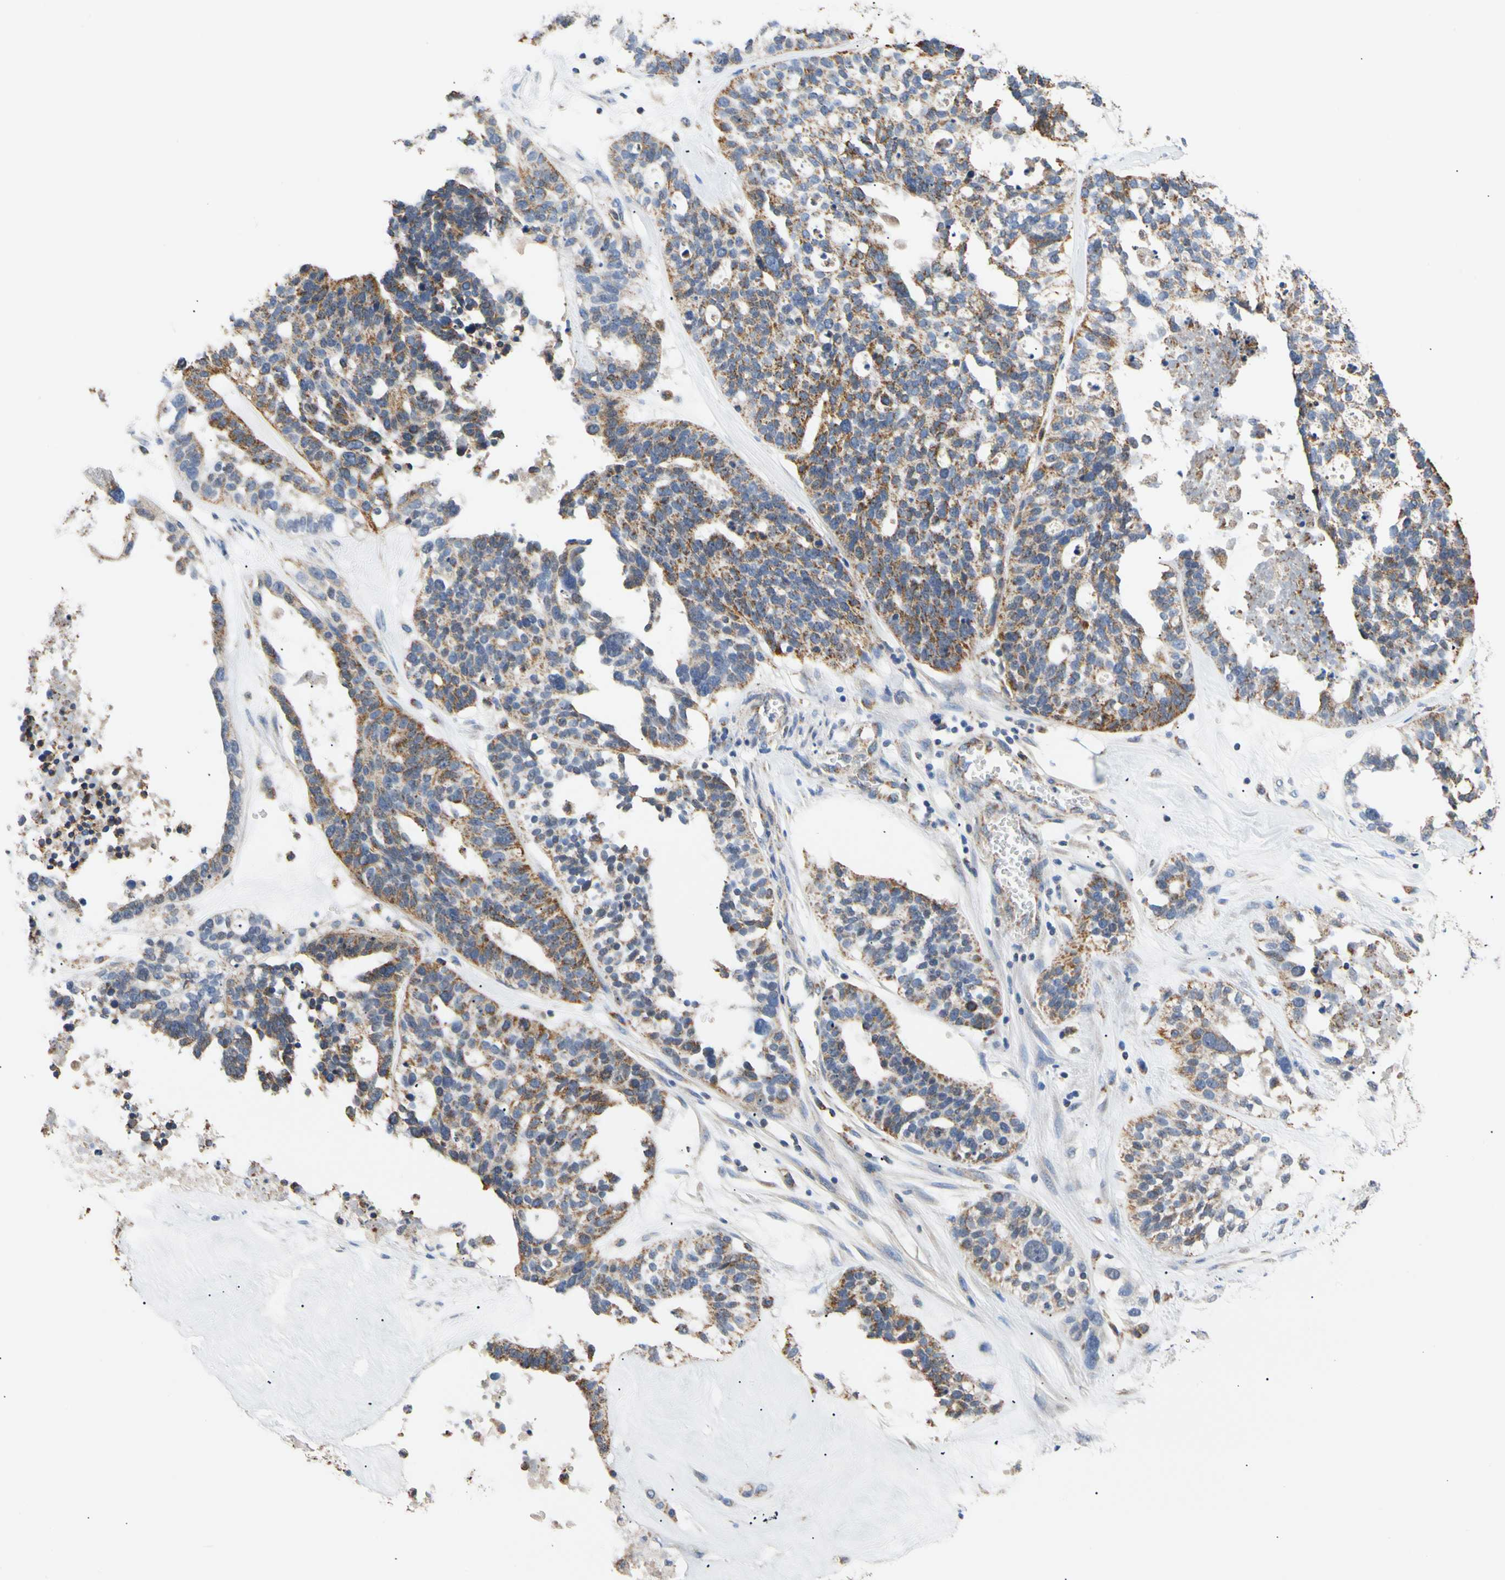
{"staining": {"intensity": "moderate", "quantity": ">75%", "location": "cytoplasmic/membranous"}, "tissue": "ovarian cancer", "cell_type": "Tumor cells", "image_type": "cancer", "snomed": [{"axis": "morphology", "description": "Cystadenocarcinoma, serous, NOS"}, {"axis": "topography", "description": "Ovary"}], "caption": "This is a histology image of immunohistochemistry staining of ovarian cancer (serous cystadenocarcinoma), which shows moderate positivity in the cytoplasmic/membranous of tumor cells.", "gene": "ACAT1", "patient": {"sex": "female", "age": 59}}